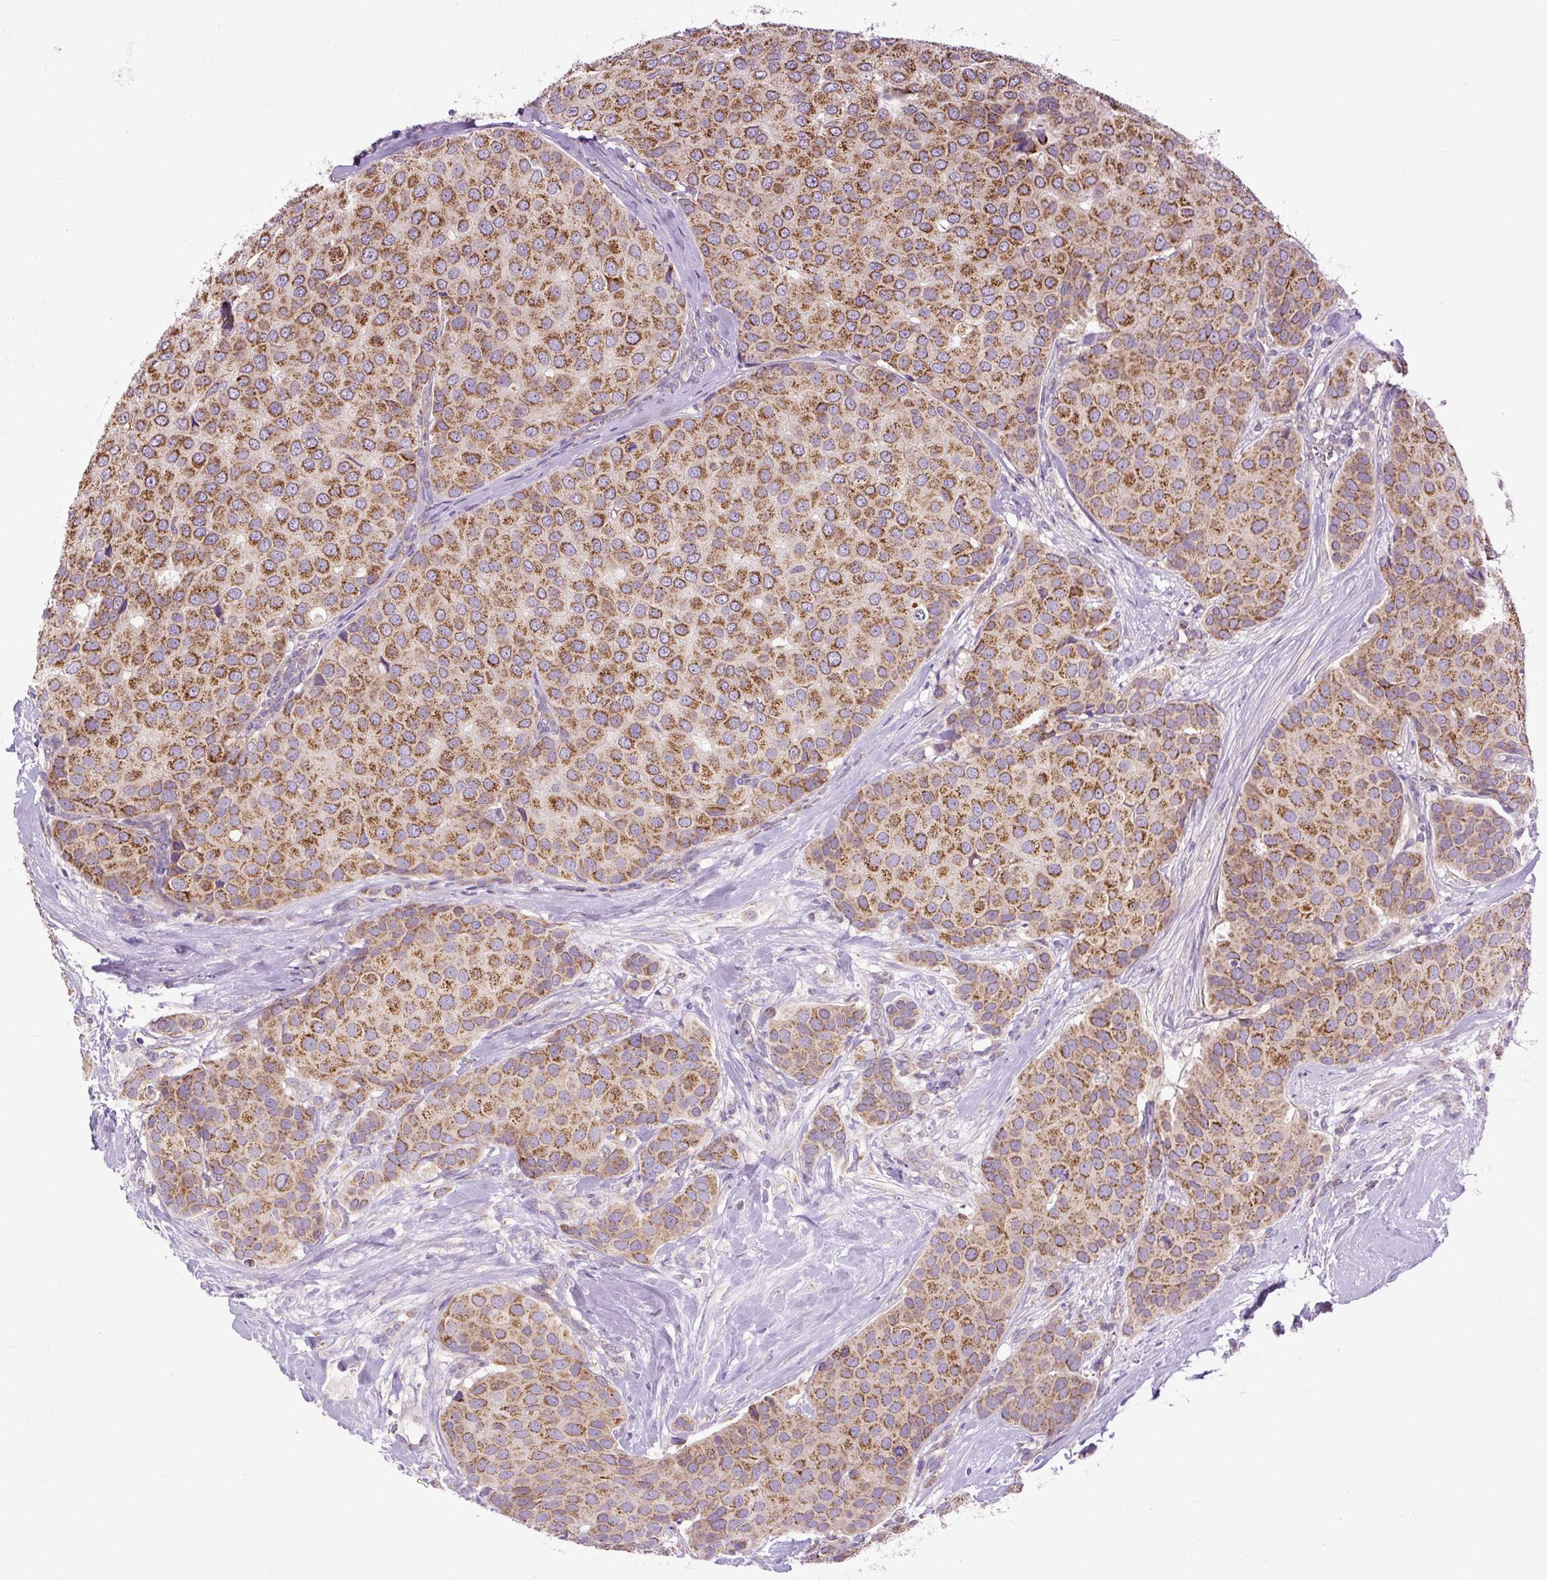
{"staining": {"intensity": "moderate", "quantity": ">75%", "location": "cytoplasmic/membranous"}, "tissue": "breast cancer", "cell_type": "Tumor cells", "image_type": "cancer", "snomed": [{"axis": "morphology", "description": "Duct carcinoma"}, {"axis": "topography", "description": "Breast"}], "caption": "Tumor cells exhibit medium levels of moderate cytoplasmic/membranous staining in about >75% of cells in human breast invasive ductal carcinoma.", "gene": "TM2D3", "patient": {"sex": "female", "age": 70}}